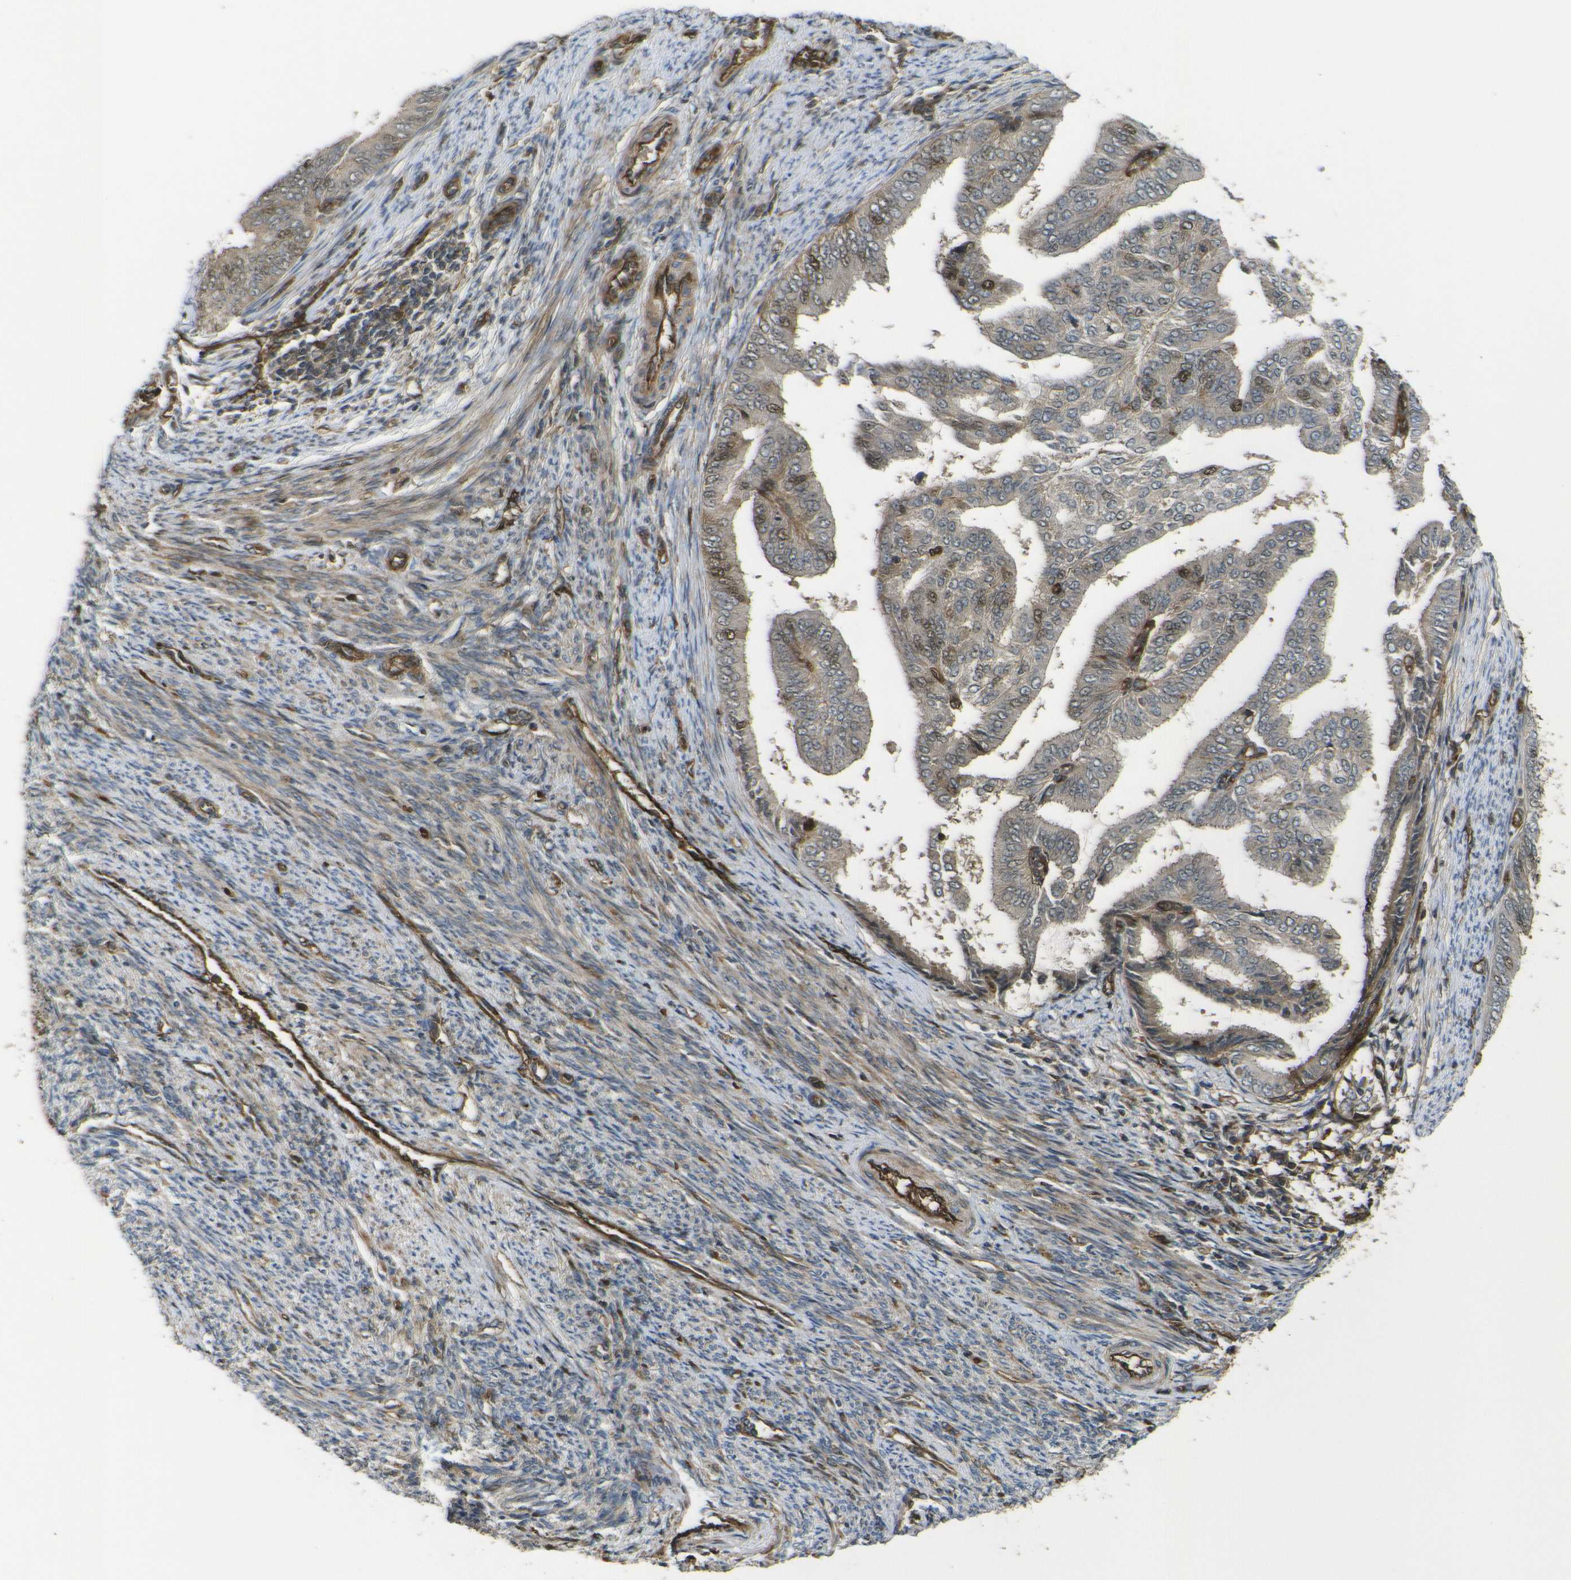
{"staining": {"intensity": "moderate", "quantity": ">75%", "location": "cytoplasmic/membranous,nuclear"}, "tissue": "endometrial cancer", "cell_type": "Tumor cells", "image_type": "cancer", "snomed": [{"axis": "morphology", "description": "Adenocarcinoma, NOS"}, {"axis": "topography", "description": "Endometrium"}], "caption": "The histopathology image displays staining of adenocarcinoma (endometrial), revealing moderate cytoplasmic/membranous and nuclear protein positivity (brown color) within tumor cells.", "gene": "ECE1", "patient": {"sex": "female", "age": 58}}